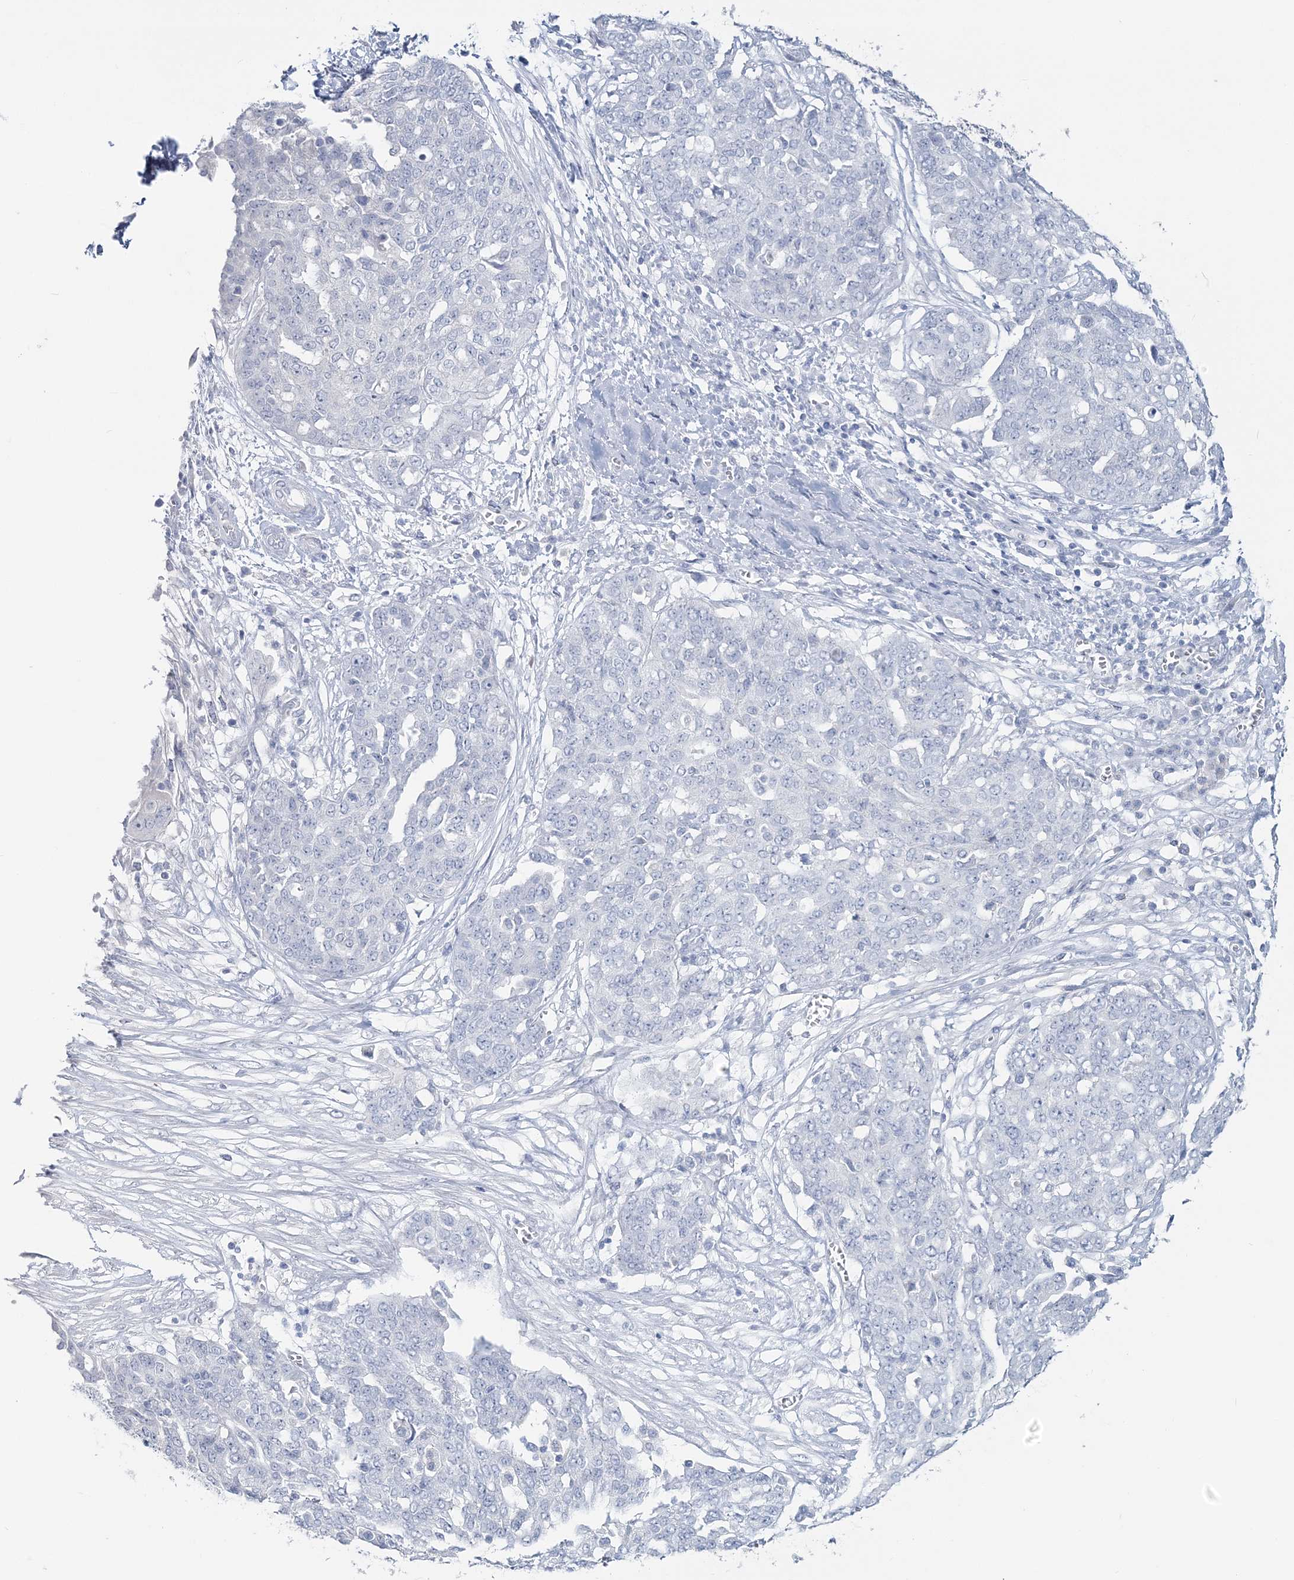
{"staining": {"intensity": "negative", "quantity": "none", "location": "none"}, "tissue": "ovarian cancer", "cell_type": "Tumor cells", "image_type": "cancer", "snomed": [{"axis": "morphology", "description": "Cystadenocarcinoma, serous, NOS"}, {"axis": "topography", "description": "Soft tissue"}, {"axis": "topography", "description": "Ovary"}], "caption": "Tumor cells show no significant expression in ovarian cancer.", "gene": "CYP3A4", "patient": {"sex": "female", "age": 57}}